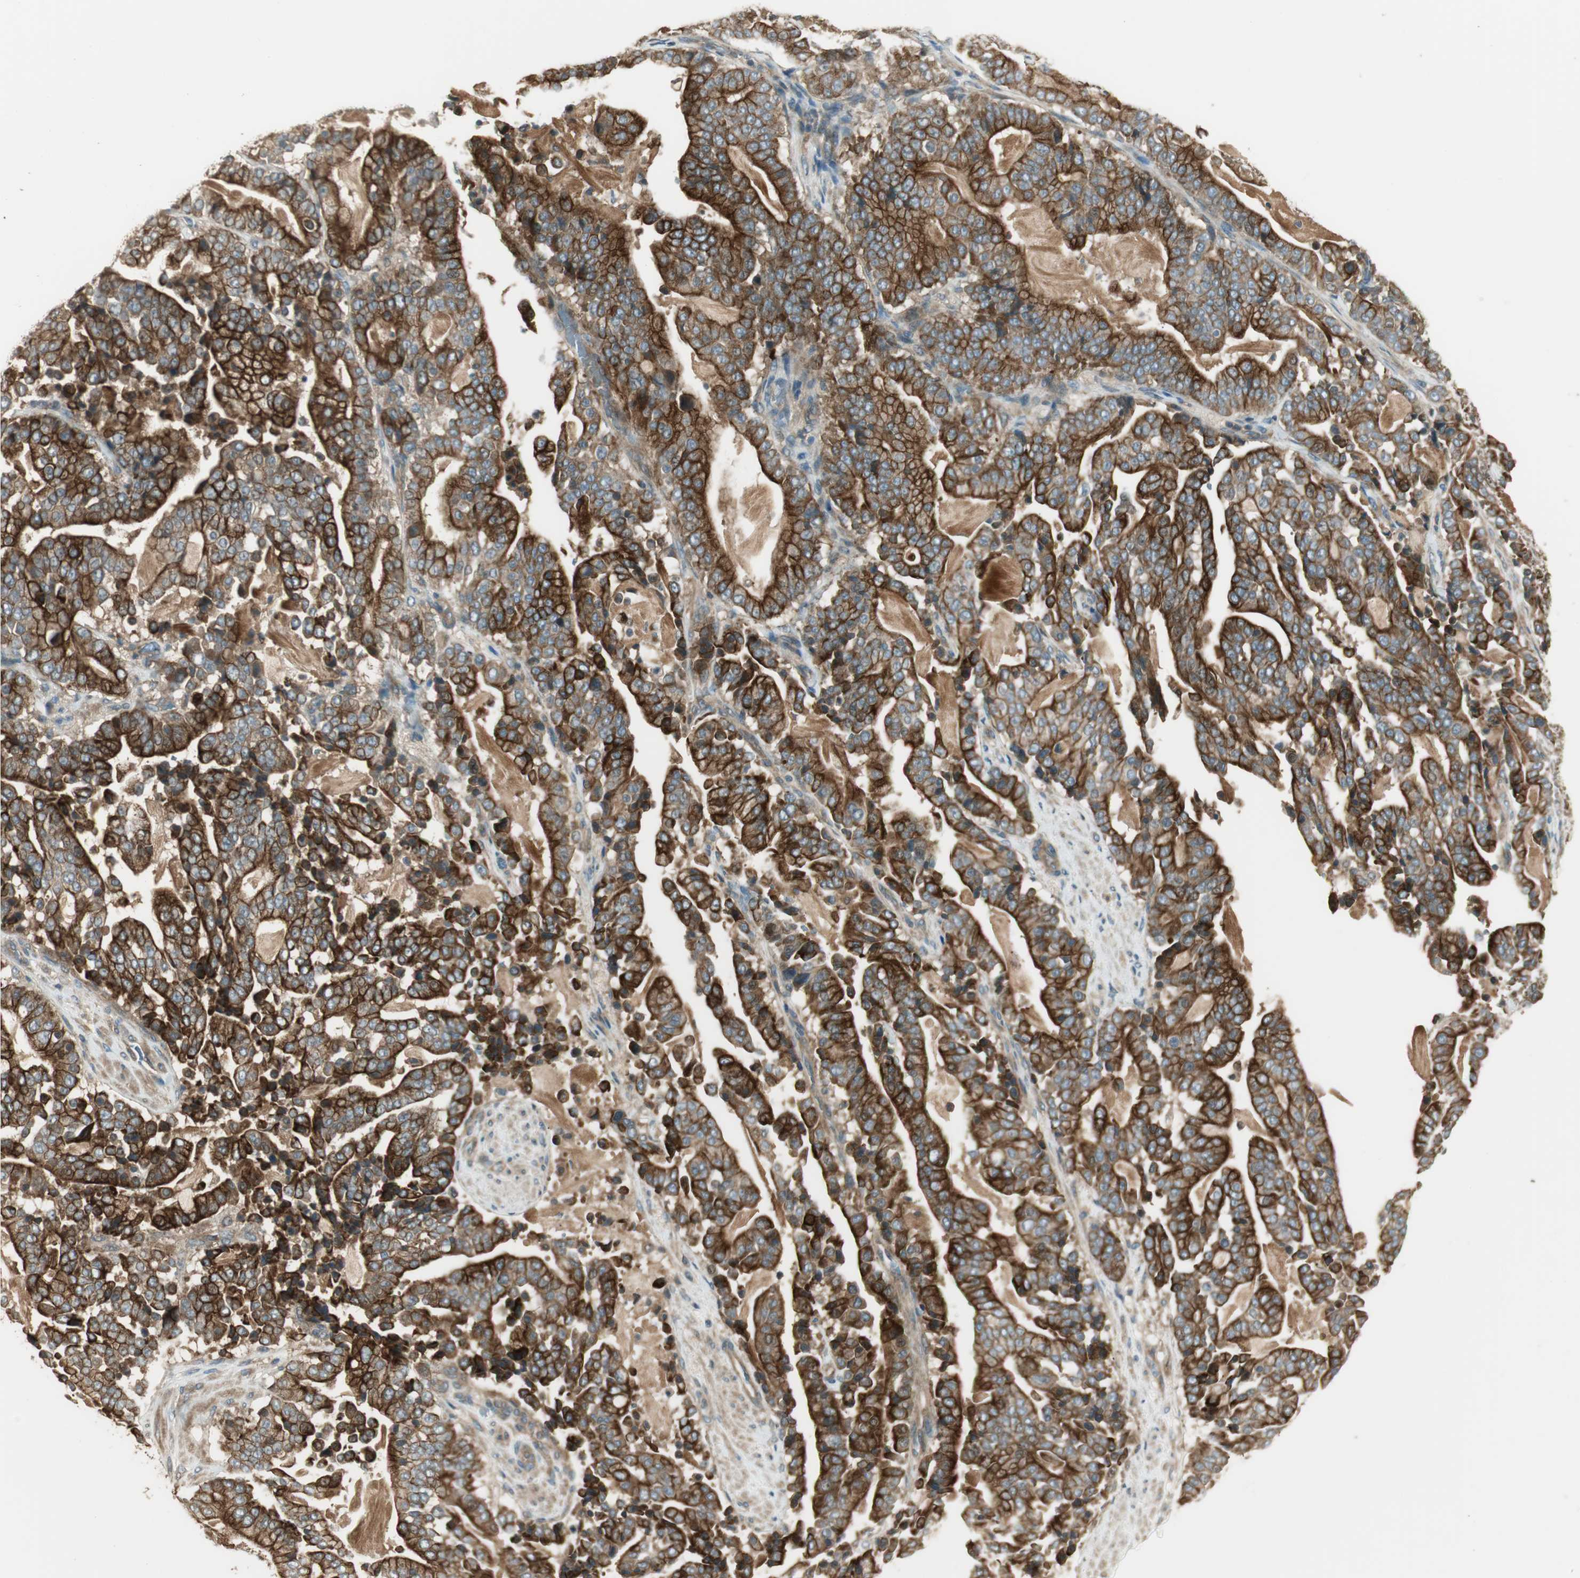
{"staining": {"intensity": "strong", "quantity": ">75%", "location": "cytoplasmic/membranous"}, "tissue": "pancreatic cancer", "cell_type": "Tumor cells", "image_type": "cancer", "snomed": [{"axis": "morphology", "description": "Adenocarcinoma, NOS"}, {"axis": "topography", "description": "Pancreas"}], "caption": "An image showing strong cytoplasmic/membranous positivity in approximately >75% of tumor cells in pancreatic cancer (adenocarcinoma), as visualized by brown immunohistochemical staining.", "gene": "PFDN5", "patient": {"sex": "male", "age": 63}}